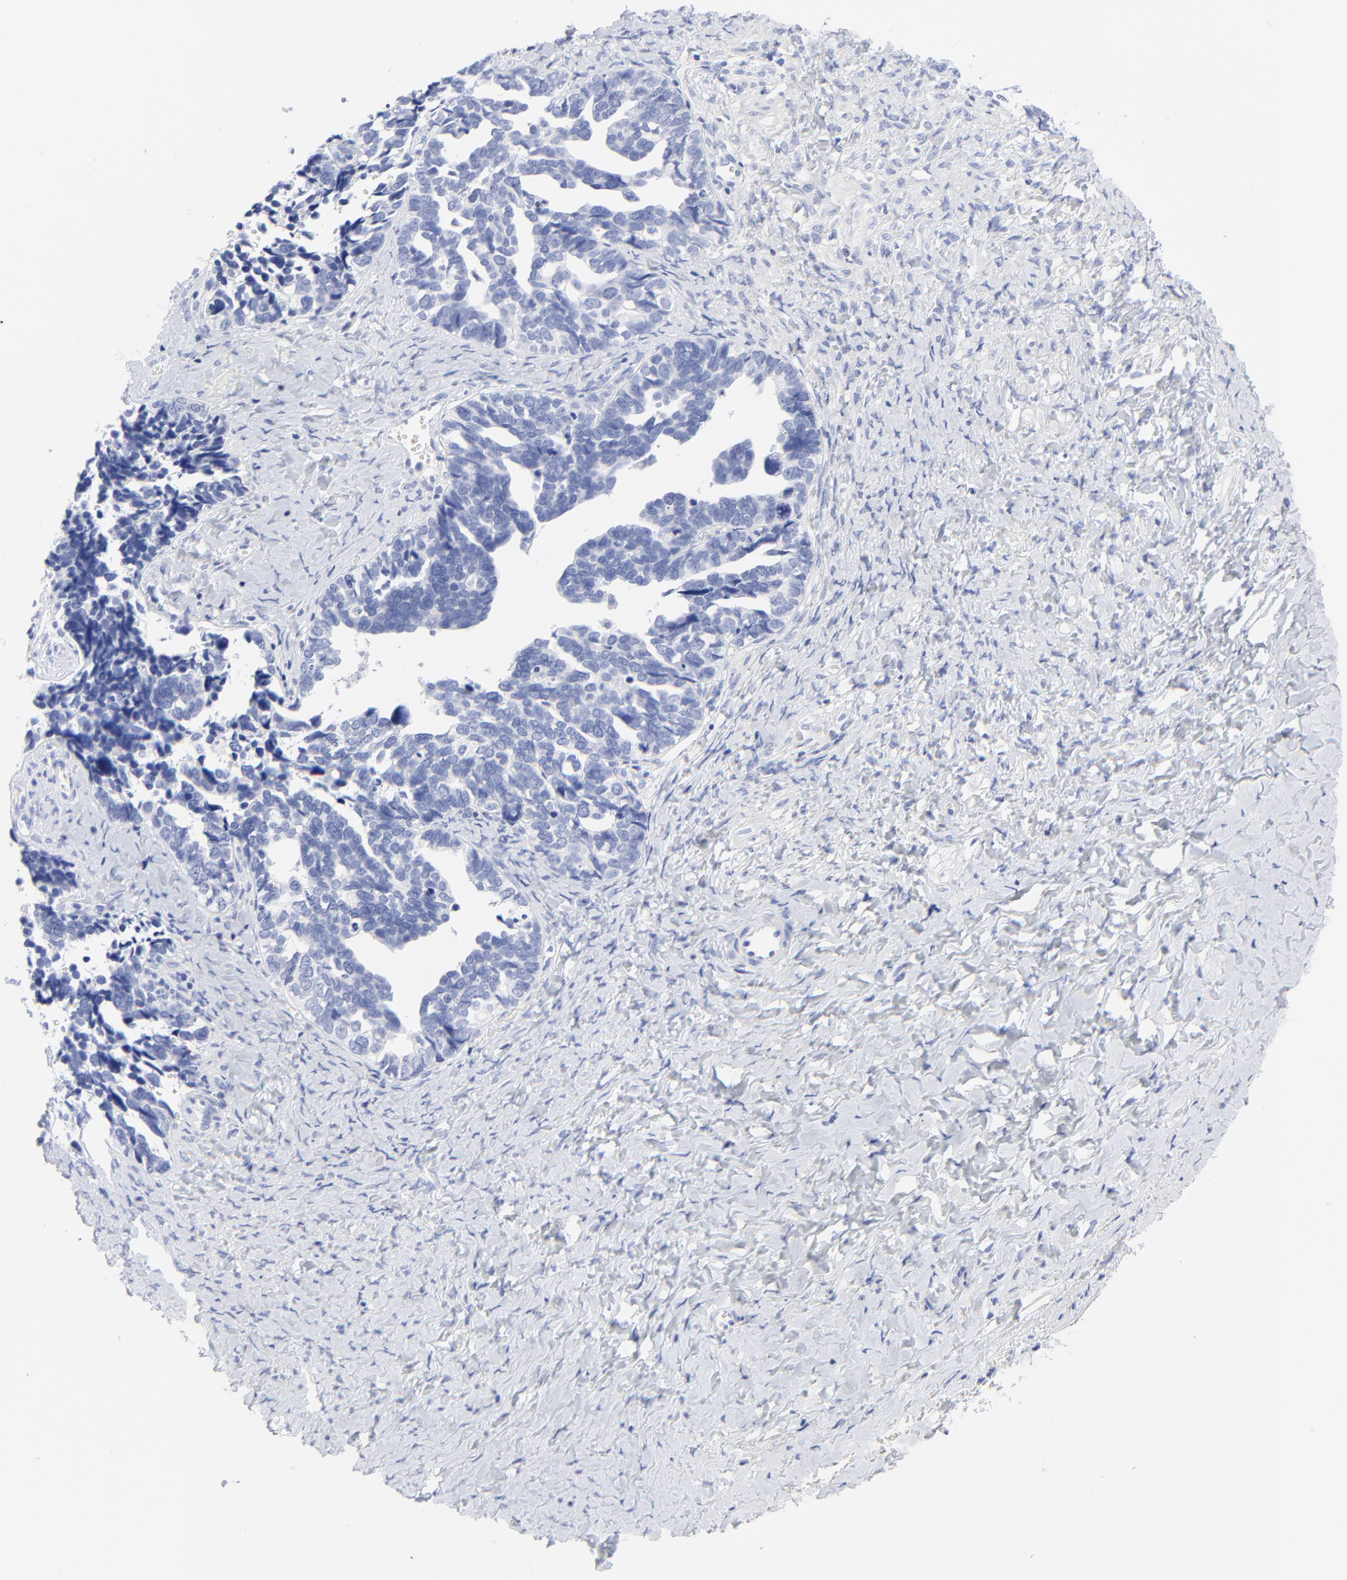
{"staining": {"intensity": "negative", "quantity": "none", "location": "none"}, "tissue": "ovarian cancer", "cell_type": "Tumor cells", "image_type": "cancer", "snomed": [{"axis": "morphology", "description": "Cystadenocarcinoma, serous, NOS"}, {"axis": "topography", "description": "Ovary"}], "caption": "A high-resolution micrograph shows immunohistochemistry (IHC) staining of ovarian cancer, which demonstrates no significant expression in tumor cells.", "gene": "PSD3", "patient": {"sex": "female", "age": 77}}